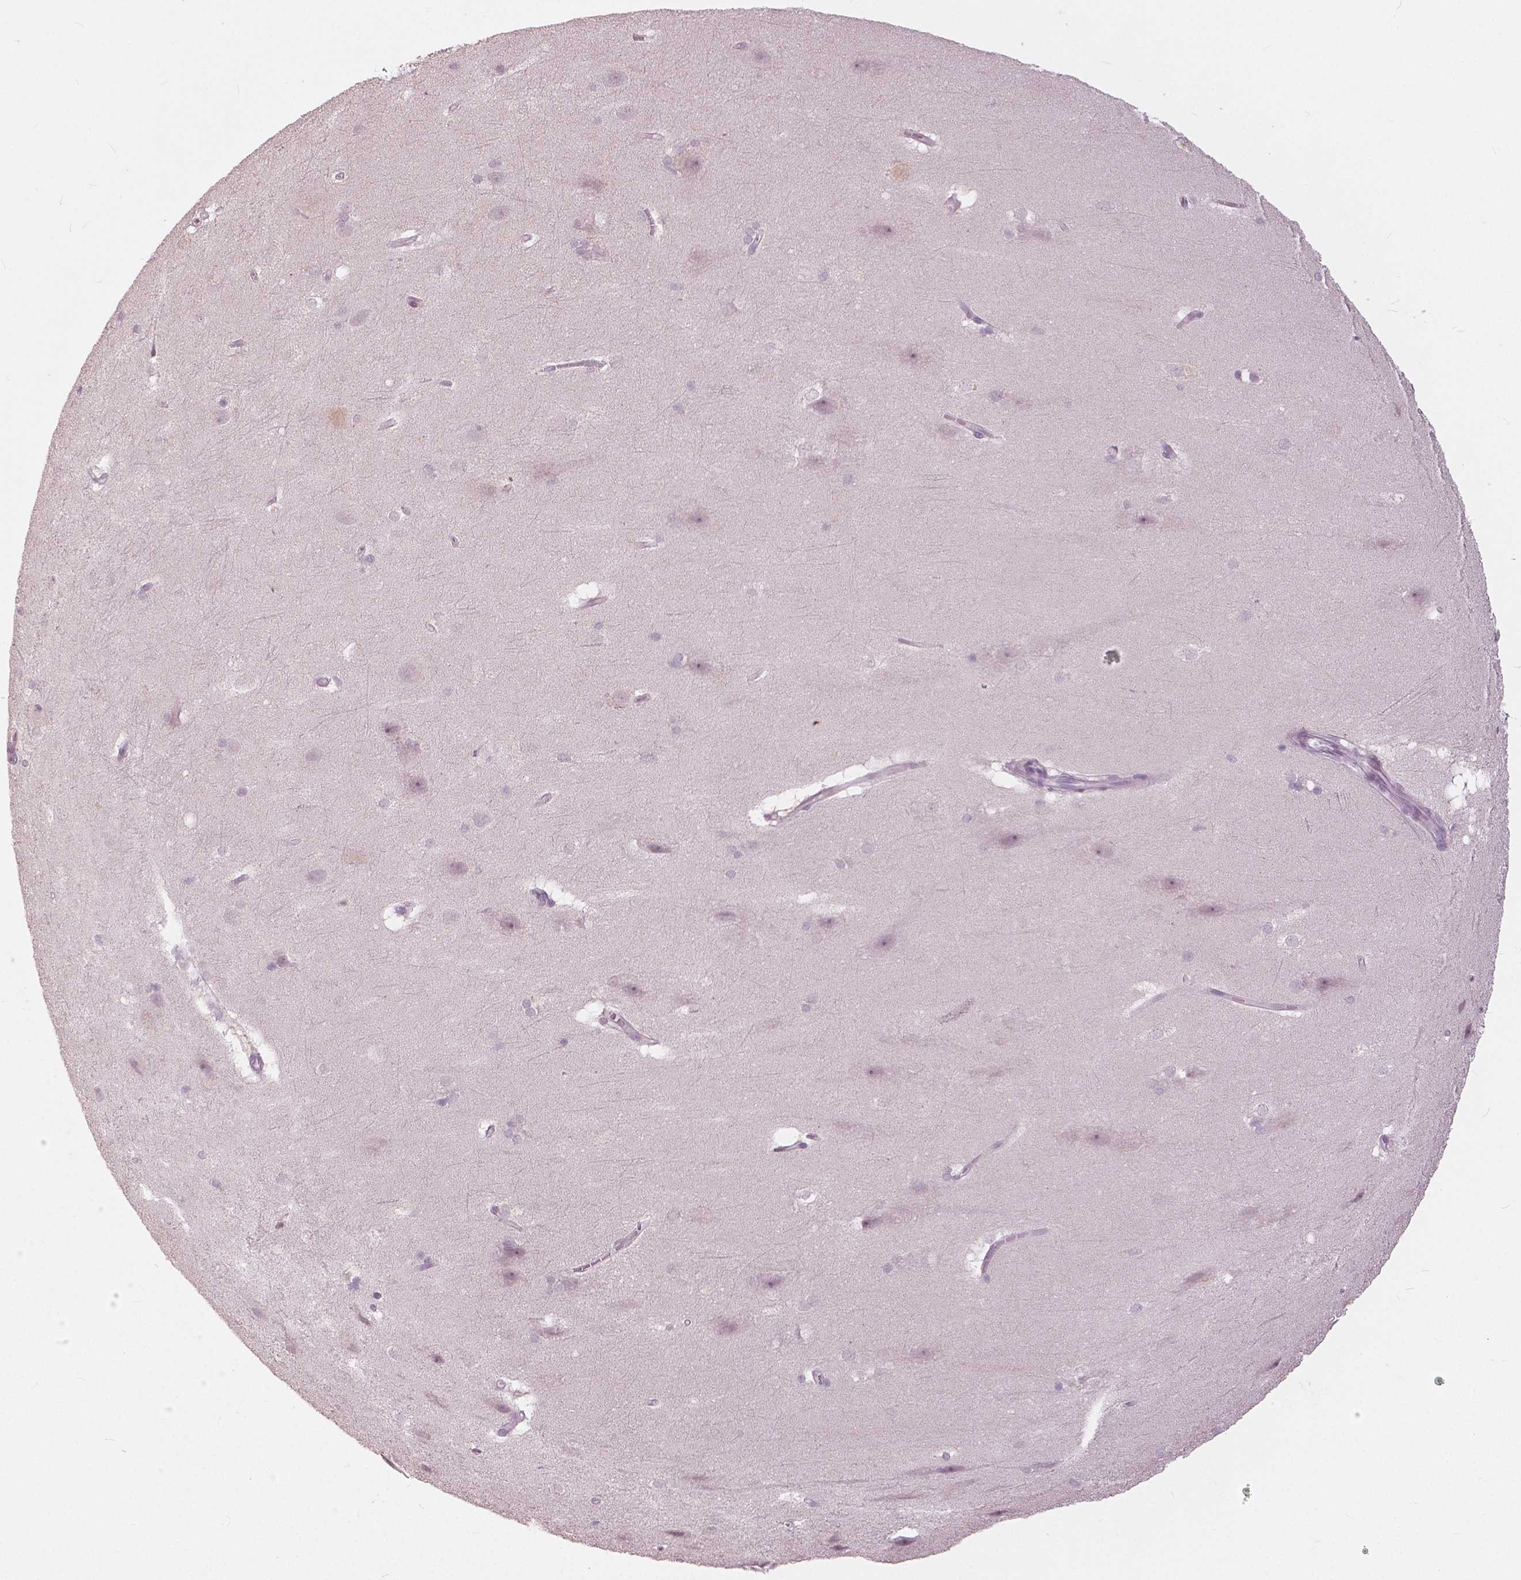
{"staining": {"intensity": "negative", "quantity": "none", "location": "none"}, "tissue": "hippocampus", "cell_type": "Glial cells", "image_type": "normal", "snomed": [{"axis": "morphology", "description": "Normal tissue, NOS"}, {"axis": "topography", "description": "Cerebral cortex"}, {"axis": "topography", "description": "Hippocampus"}], "caption": "DAB immunohistochemical staining of benign hippocampus displays no significant positivity in glial cells. (DAB immunohistochemistry, high magnification).", "gene": "NANOG", "patient": {"sex": "female", "age": 19}}